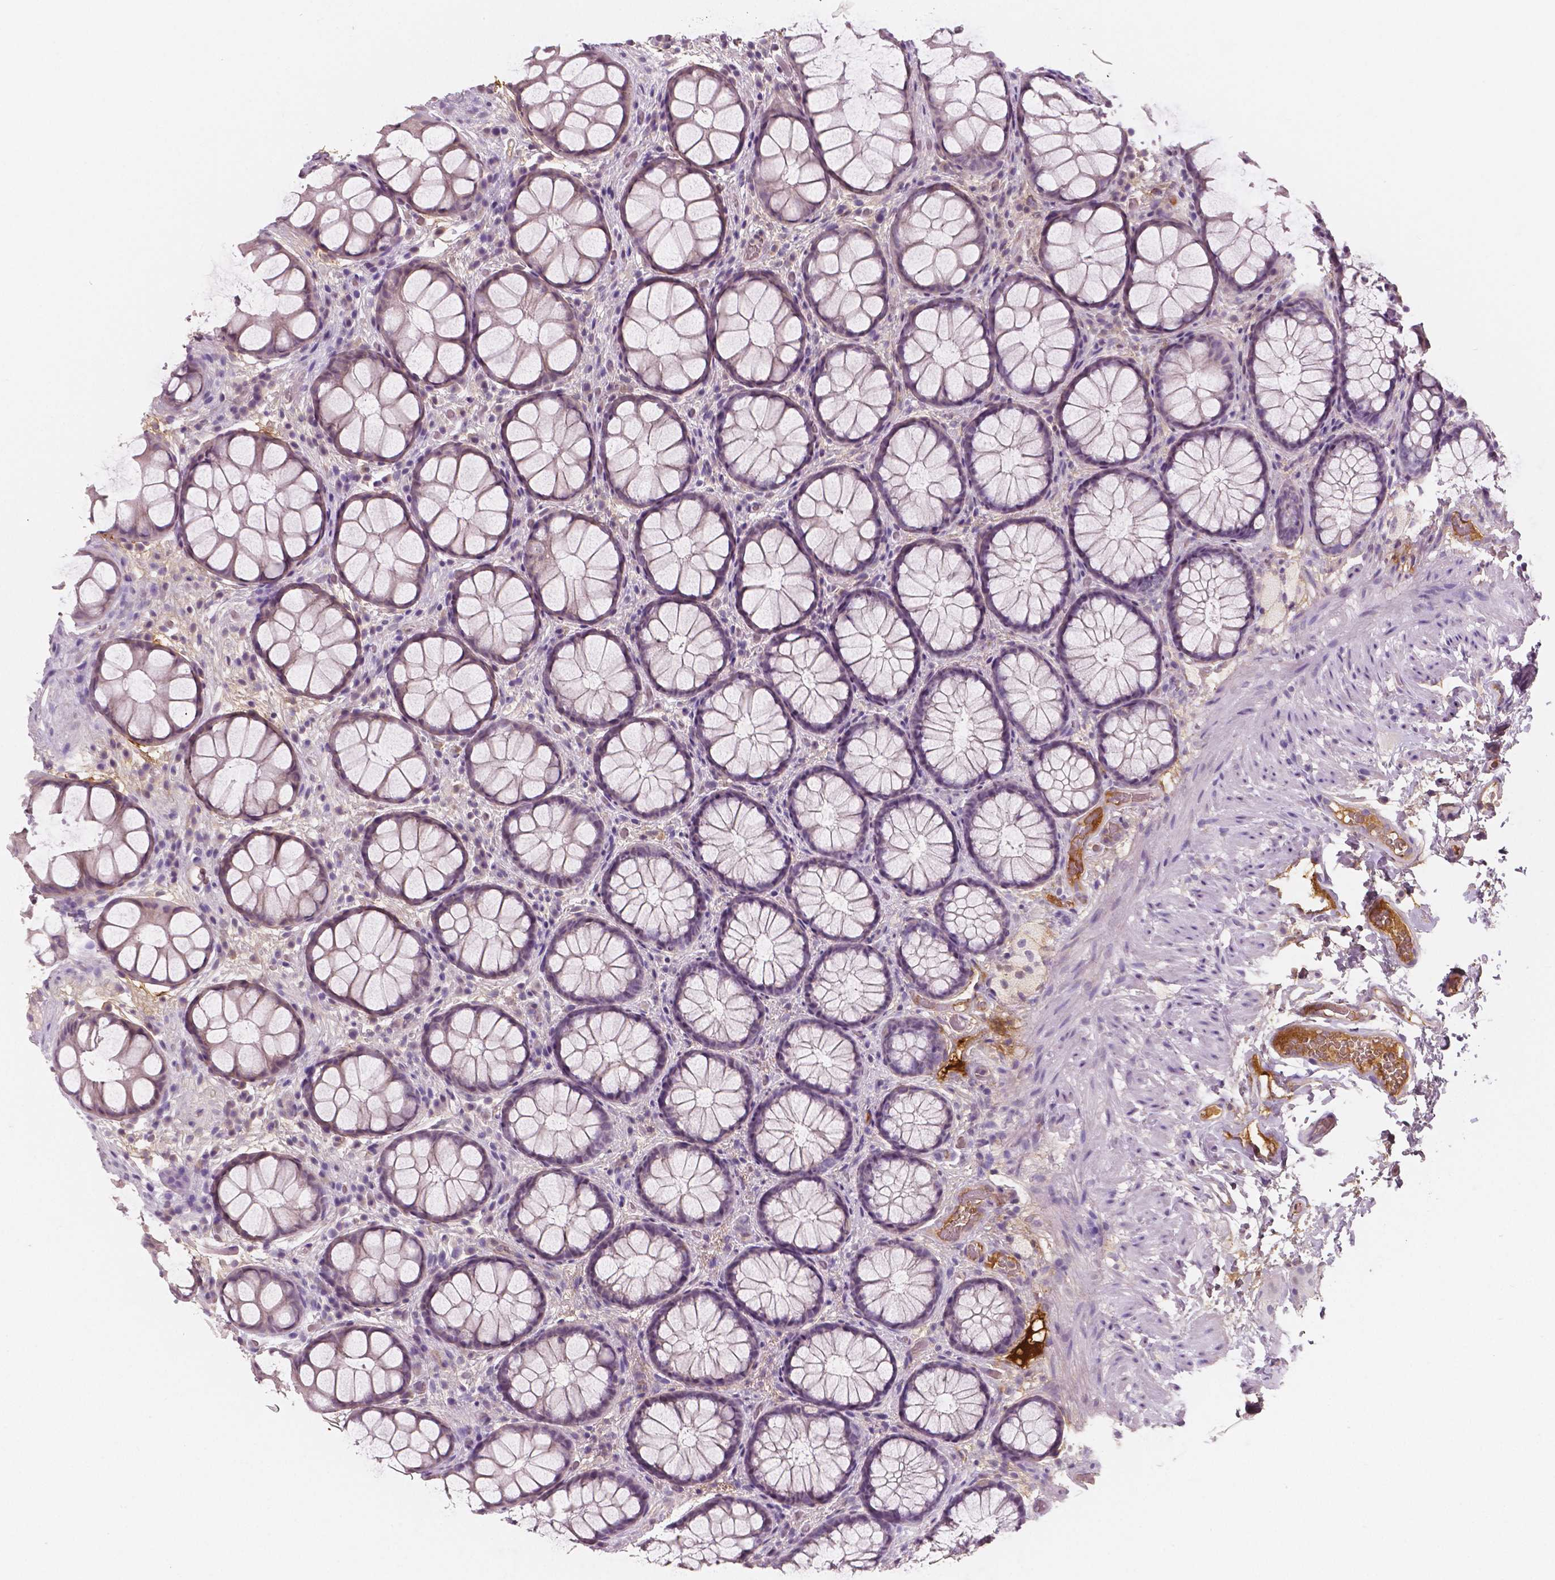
{"staining": {"intensity": "negative", "quantity": "none", "location": "none"}, "tissue": "rectum", "cell_type": "Glandular cells", "image_type": "normal", "snomed": [{"axis": "morphology", "description": "Normal tissue, NOS"}, {"axis": "topography", "description": "Rectum"}], "caption": "Immunohistochemical staining of benign rectum reveals no significant positivity in glandular cells.", "gene": "APOA4", "patient": {"sex": "female", "age": 62}}